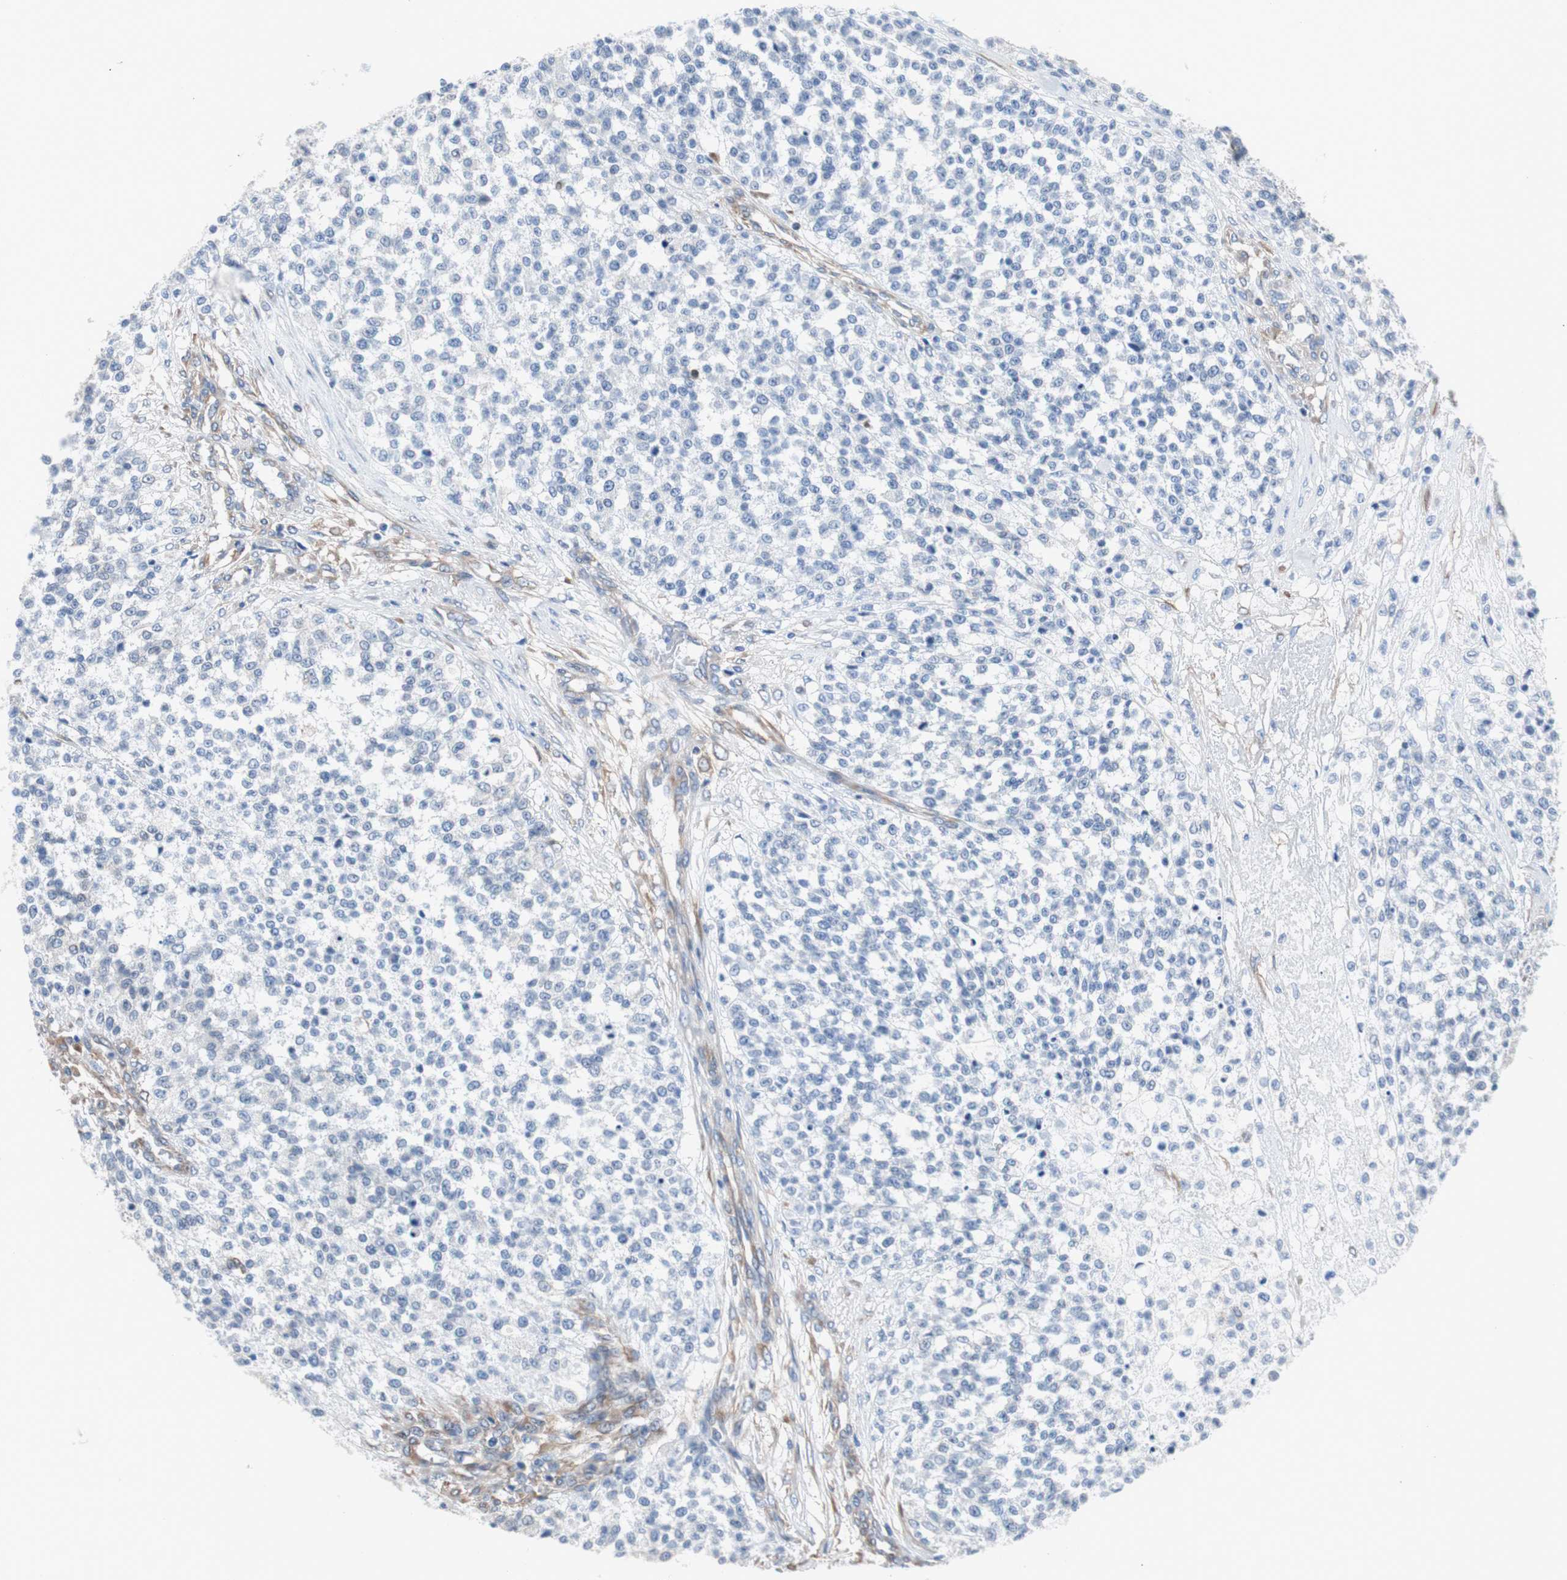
{"staining": {"intensity": "negative", "quantity": "none", "location": "none"}, "tissue": "testis cancer", "cell_type": "Tumor cells", "image_type": "cancer", "snomed": [{"axis": "morphology", "description": "Seminoma, NOS"}, {"axis": "topography", "description": "Testis"}], "caption": "Testis seminoma was stained to show a protein in brown. There is no significant positivity in tumor cells. (DAB IHC visualized using brightfield microscopy, high magnification).", "gene": "KIF3B", "patient": {"sex": "male", "age": 59}}